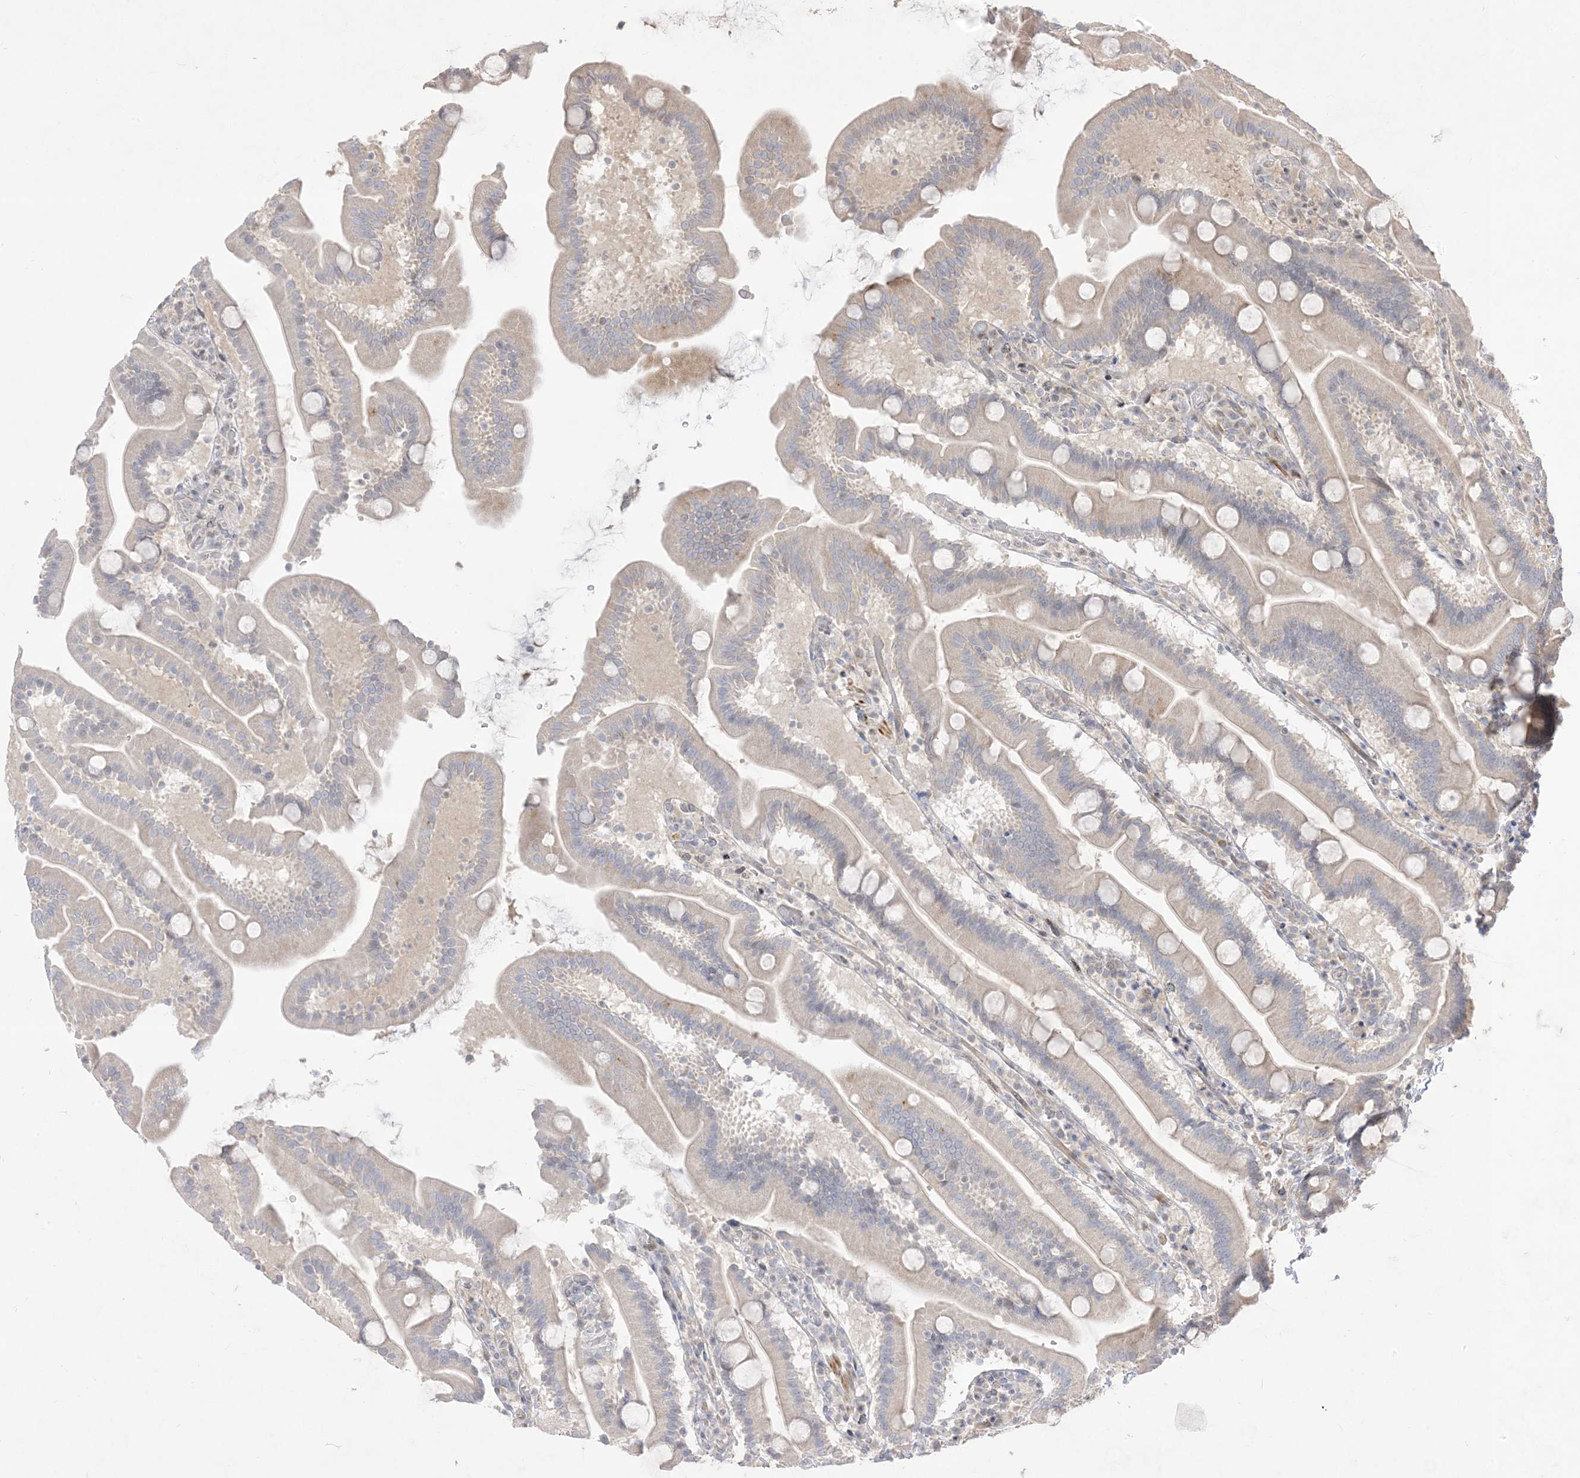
{"staining": {"intensity": "weak", "quantity": "<25%", "location": "cytoplasmic/membranous"}, "tissue": "duodenum", "cell_type": "Glandular cells", "image_type": "normal", "snomed": [{"axis": "morphology", "description": "Normal tissue, NOS"}, {"axis": "topography", "description": "Duodenum"}], "caption": "The histopathology image reveals no staining of glandular cells in benign duodenum. (DAB immunohistochemistry with hematoxylin counter stain).", "gene": "BHLHE40", "patient": {"sex": "male", "age": 55}}